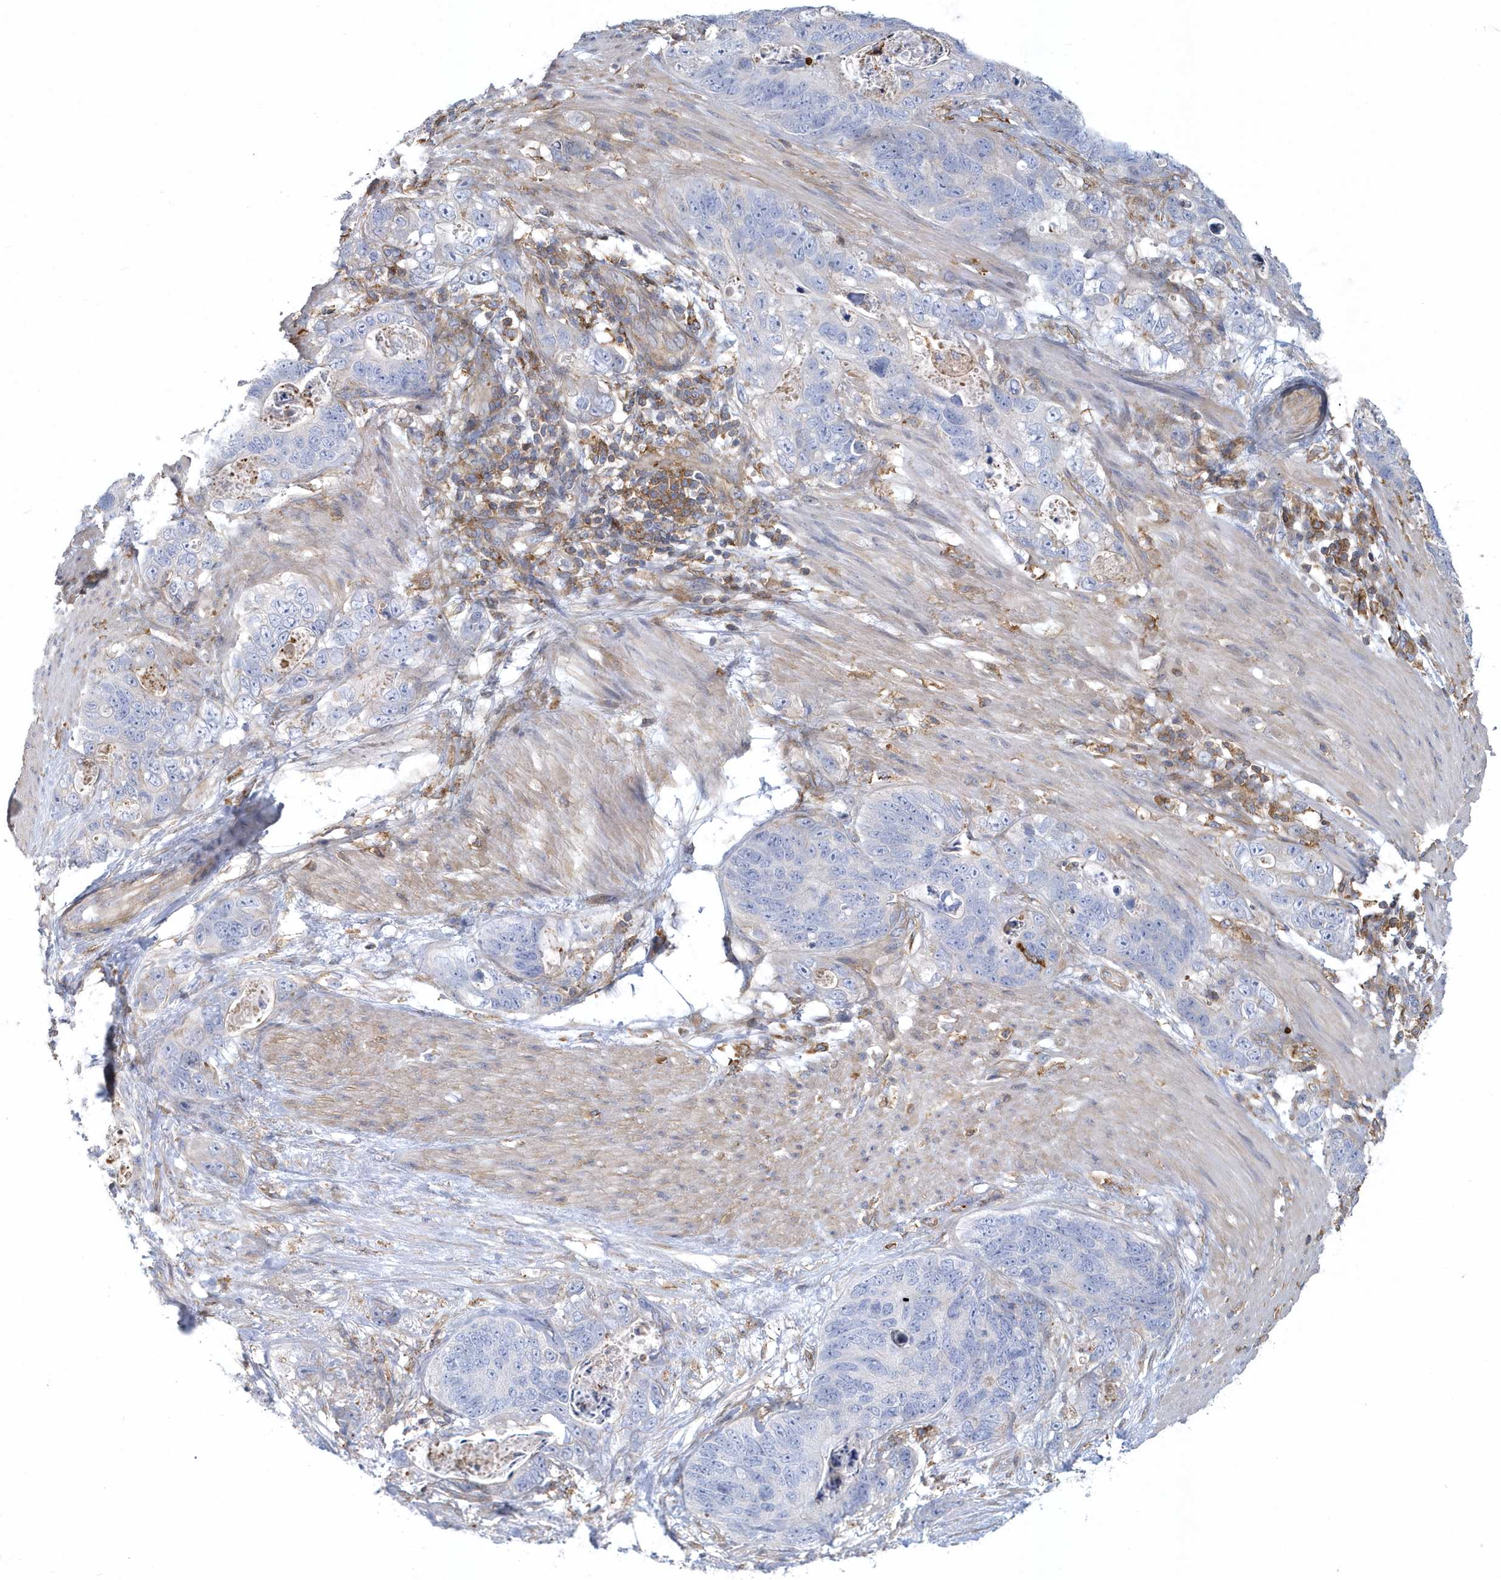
{"staining": {"intensity": "negative", "quantity": "none", "location": "none"}, "tissue": "stomach cancer", "cell_type": "Tumor cells", "image_type": "cancer", "snomed": [{"axis": "morphology", "description": "Normal tissue, NOS"}, {"axis": "morphology", "description": "Adenocarcinoma, NOS"}, {"axis": "topography", "description": "Stomach"}], "caption": "Image shows no protein staining in tumor cells of adenocarcinoma (stomach) tissue.", "gene": "ARAP2", "patient": {"sex": "female", "age": 89}}